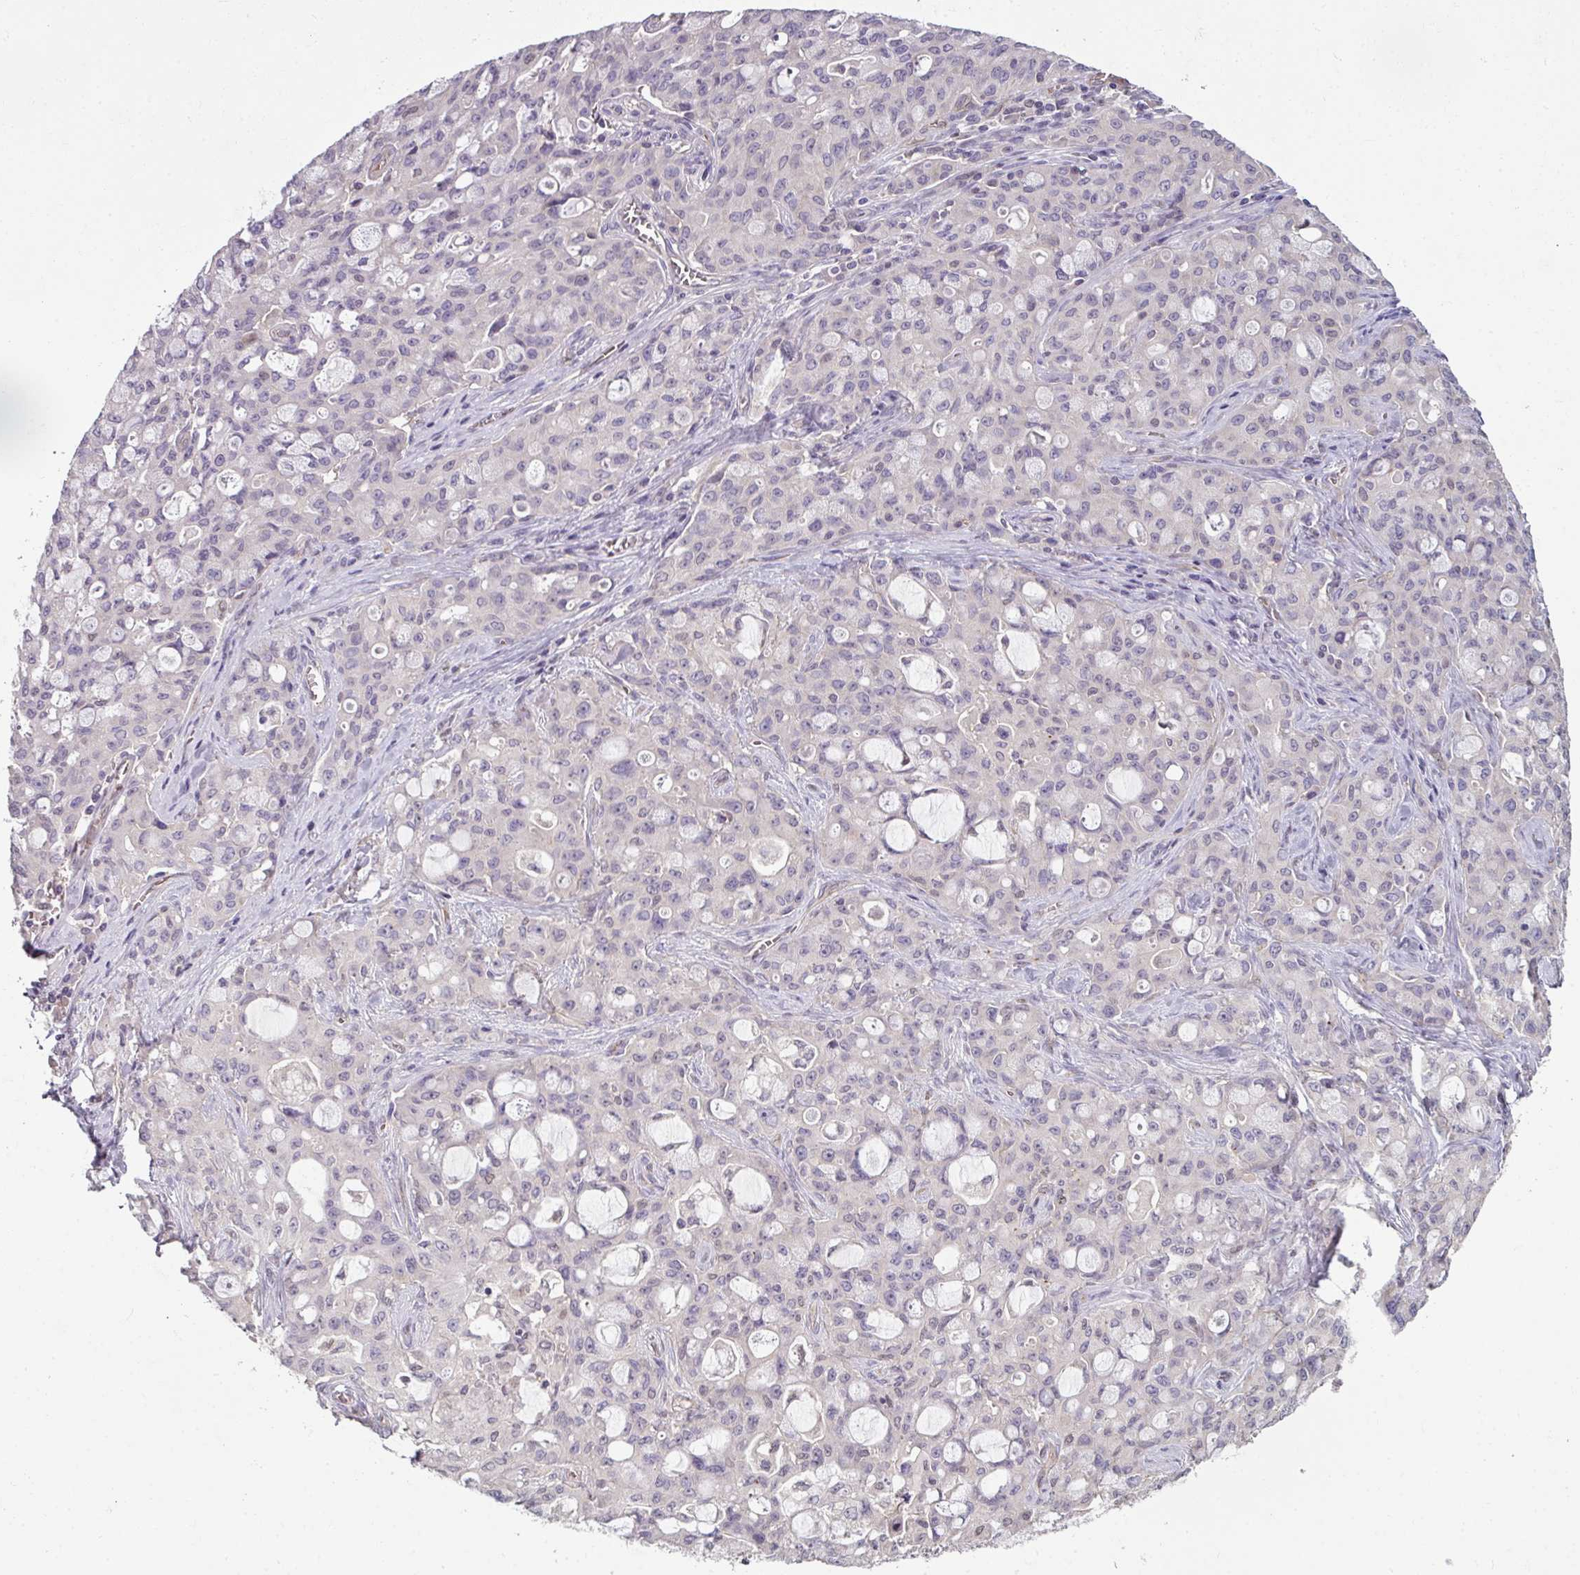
{"staining": {"intensity": "negative", "quantity": "none", "location": "none"}, "tissue": "lung cancer", "cell_type": "Tumor cells", "image_type": "cancer", "snomed": [{"axis": "morphology", "description": "Adenocarcinoma, NOS"}, {"axis": "topography", "description": "Lung"}], "caption": "An image of lung adenocarcinoma stained for a protein shows no brown staining in tumor cells. (Brightfield microscopy of DAB (3,3'-diaminobenzidine) IHC at high magnification).", "gene": "C19orf33", "patient": {"sex": "female", "age": 44}}